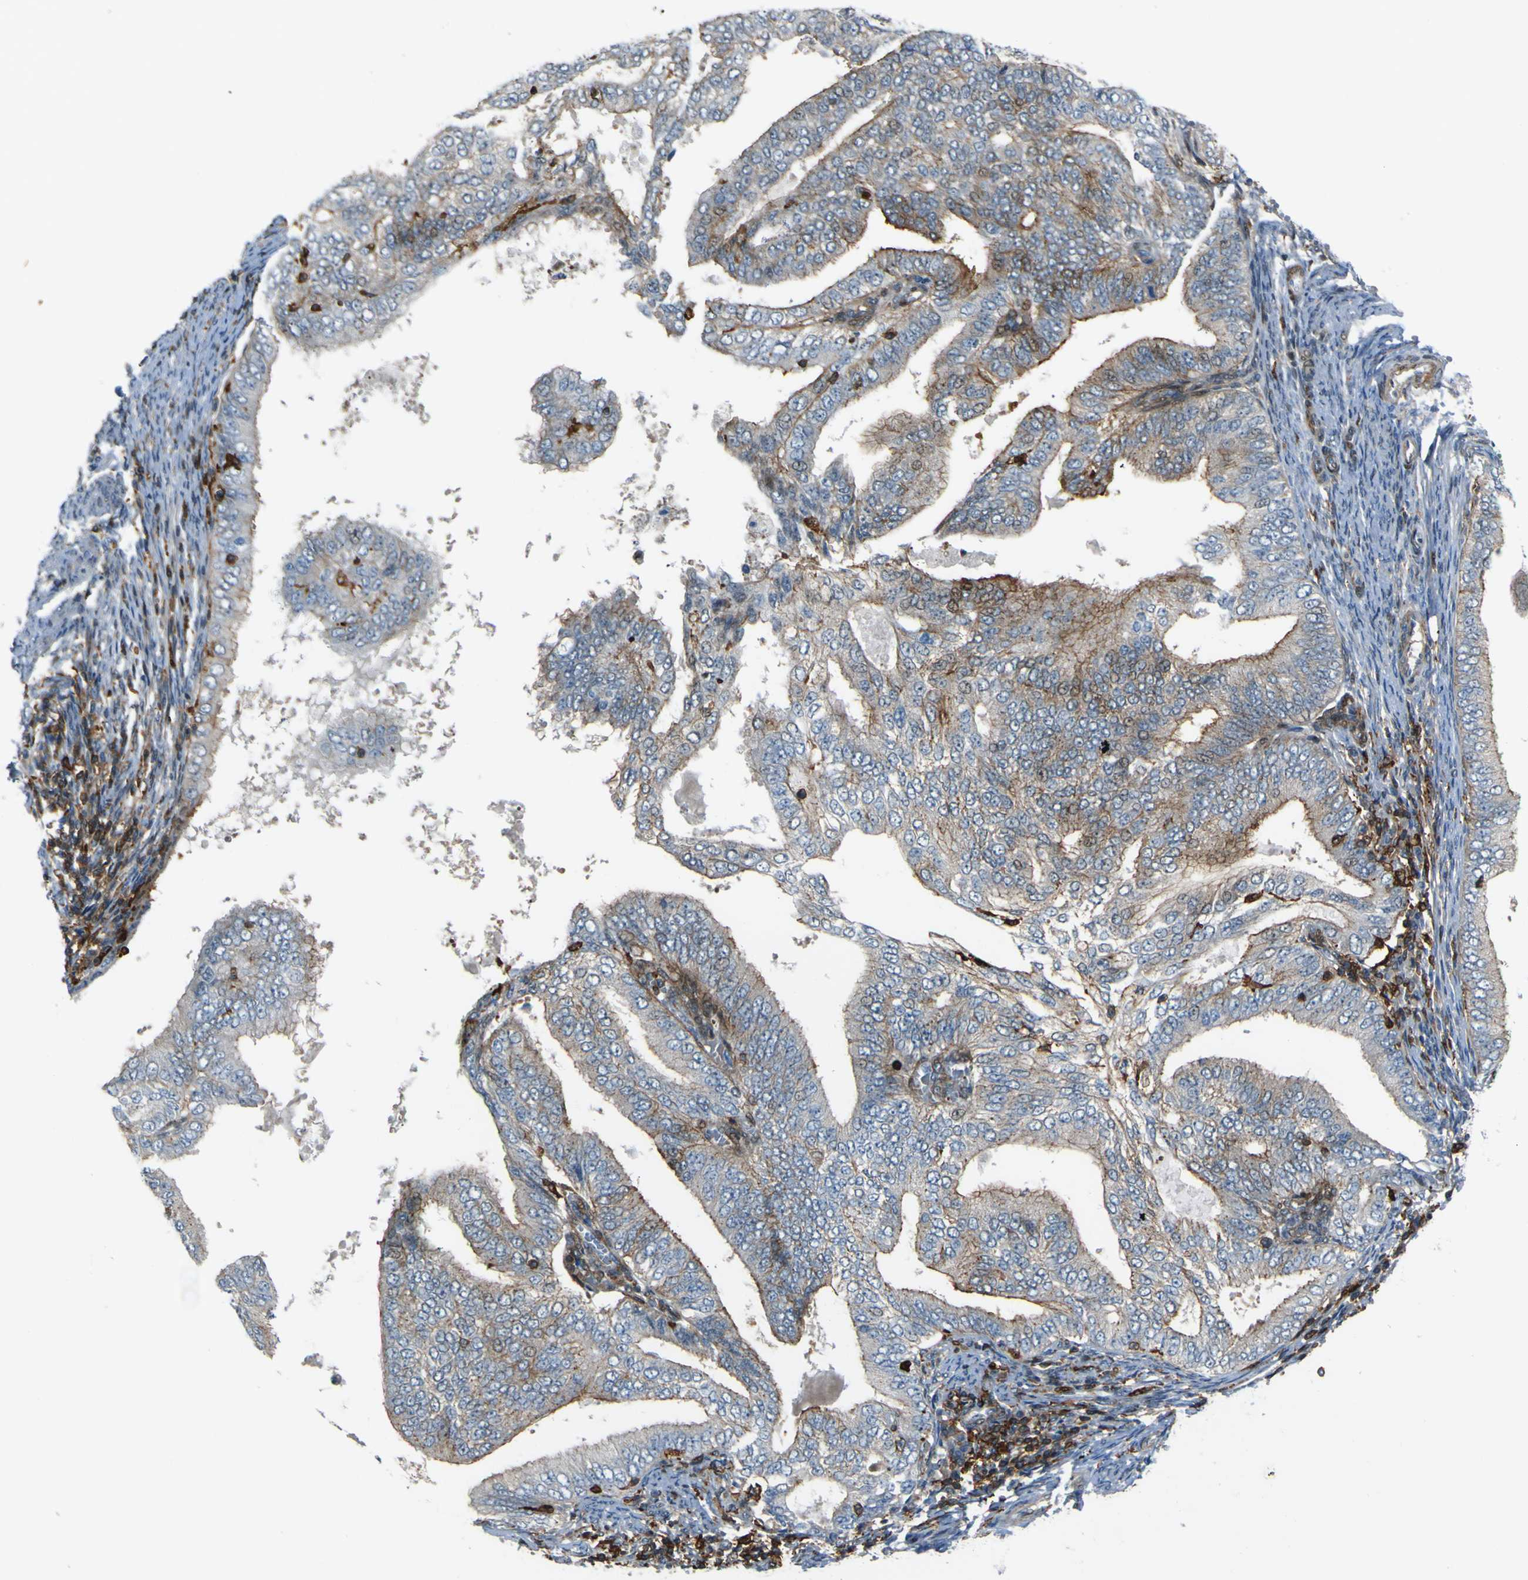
{"staining": {"intensity": "weak", "quantity": "<25%", "location": "cytoplasmic/membranous,nuclear"}, "tissue": "endometrial cancer", "cell_type": "Tumor cells", "image_type": "cancer", "snomed": [{"axis": "morphology", "description": "Adenocarcinoma, NOS"}, {"axis": "topography", "description": "Endometrium"}], "caption": "Immunohistochemistry photomicrograph of adenocarcinoma (endometrial) stained for a protein (brown), which exhibits no staining in tumor cells.", "gene": "PCDHB5", "patient": {"sex": "female", "age": 58}}